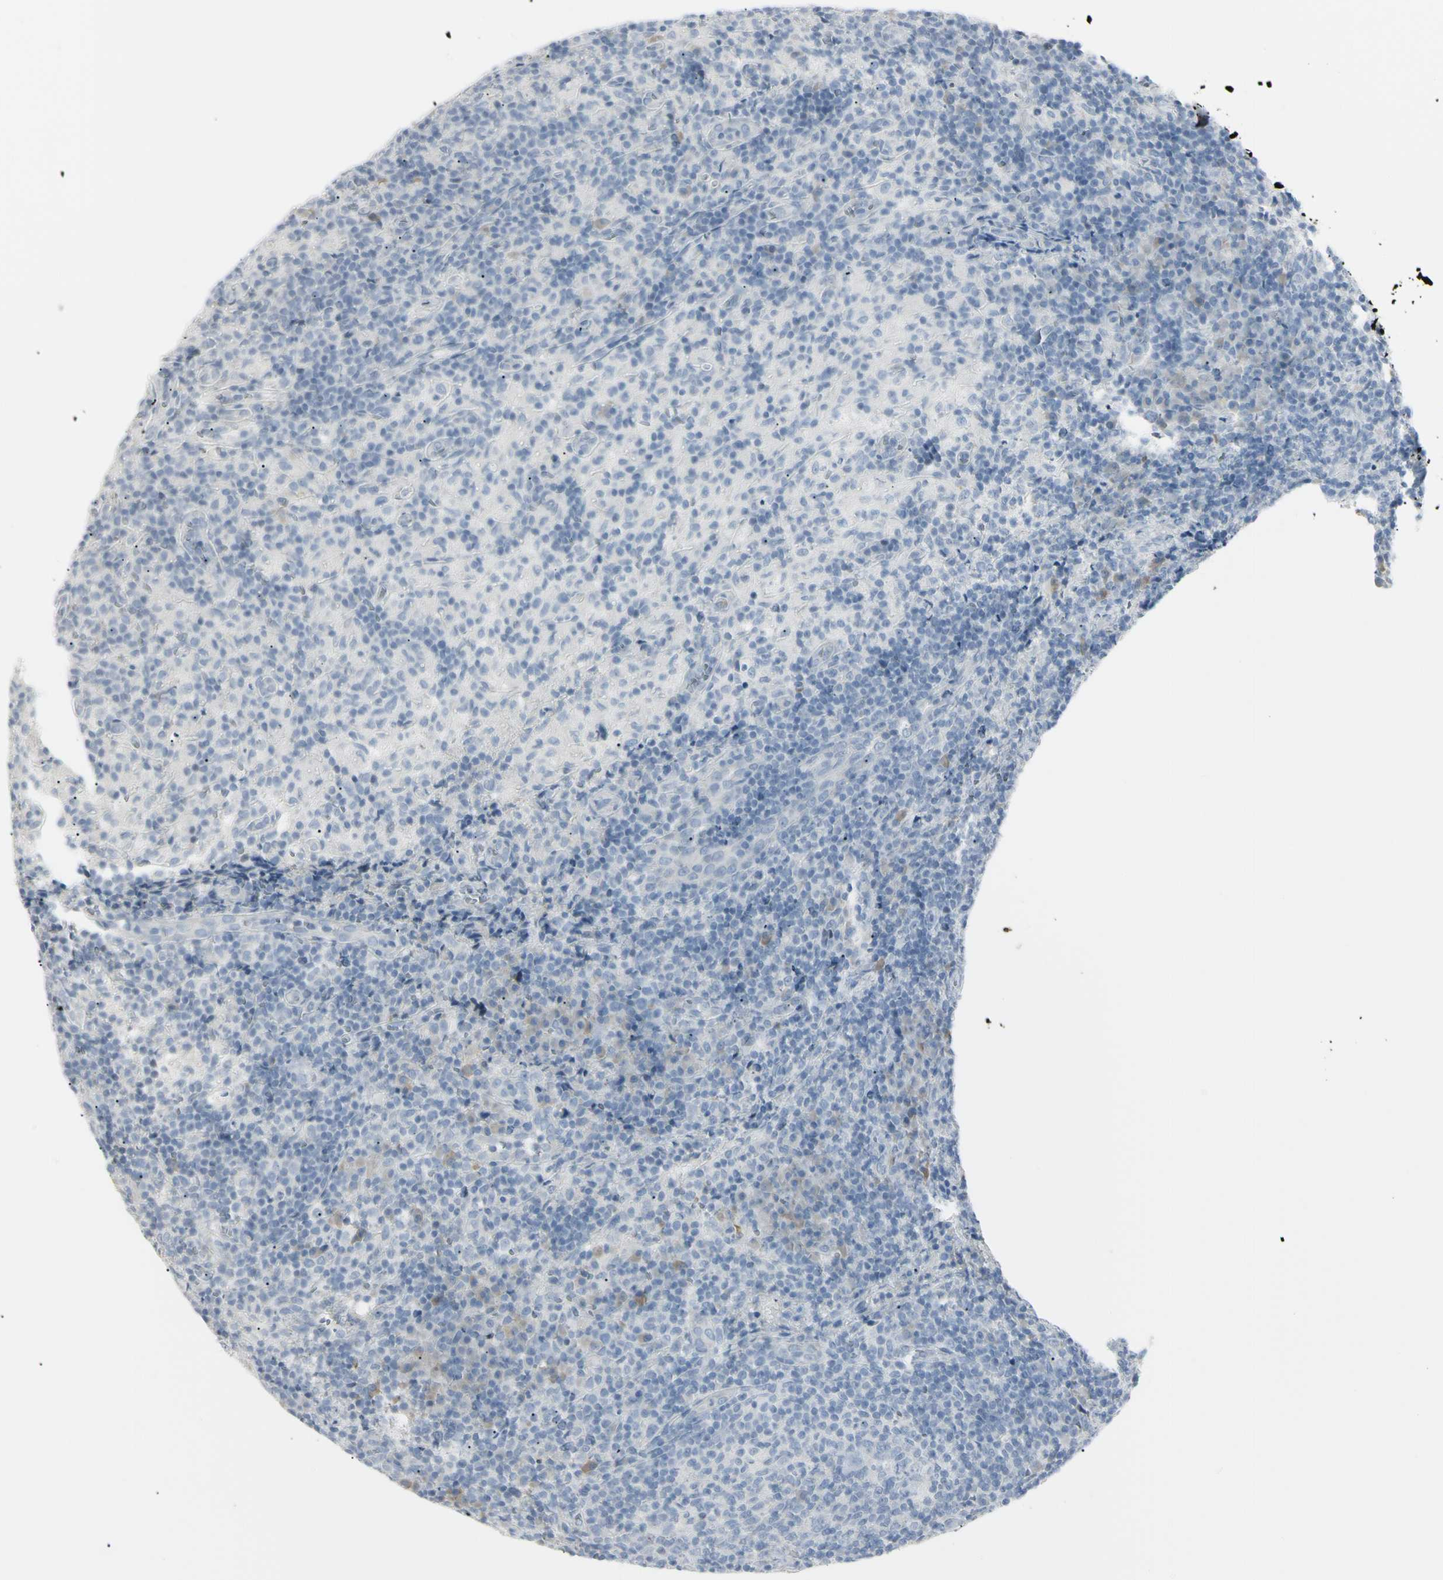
{"staining": {"intensity": "negative", "quantity": "none", "location": "none"}, "tissue": "lymph node", "cell_type": "Germinal center cells", "image_type": "normal", "snomed": [{"axis": "morphology", "description": "Normal tissue, NOS"}, {"axis": "morphology", "description": "Inflammation, NOS"}, {"axis": "topography", "description": "Lymph node"}], "caption": "High power microscopy histopathology image of an immunohistochemistry image of unremarkable lymph node, revealing no significant expression in germinal center cells.", "gene": "PIP", "patient": {"sex": "male", "age": 55}}